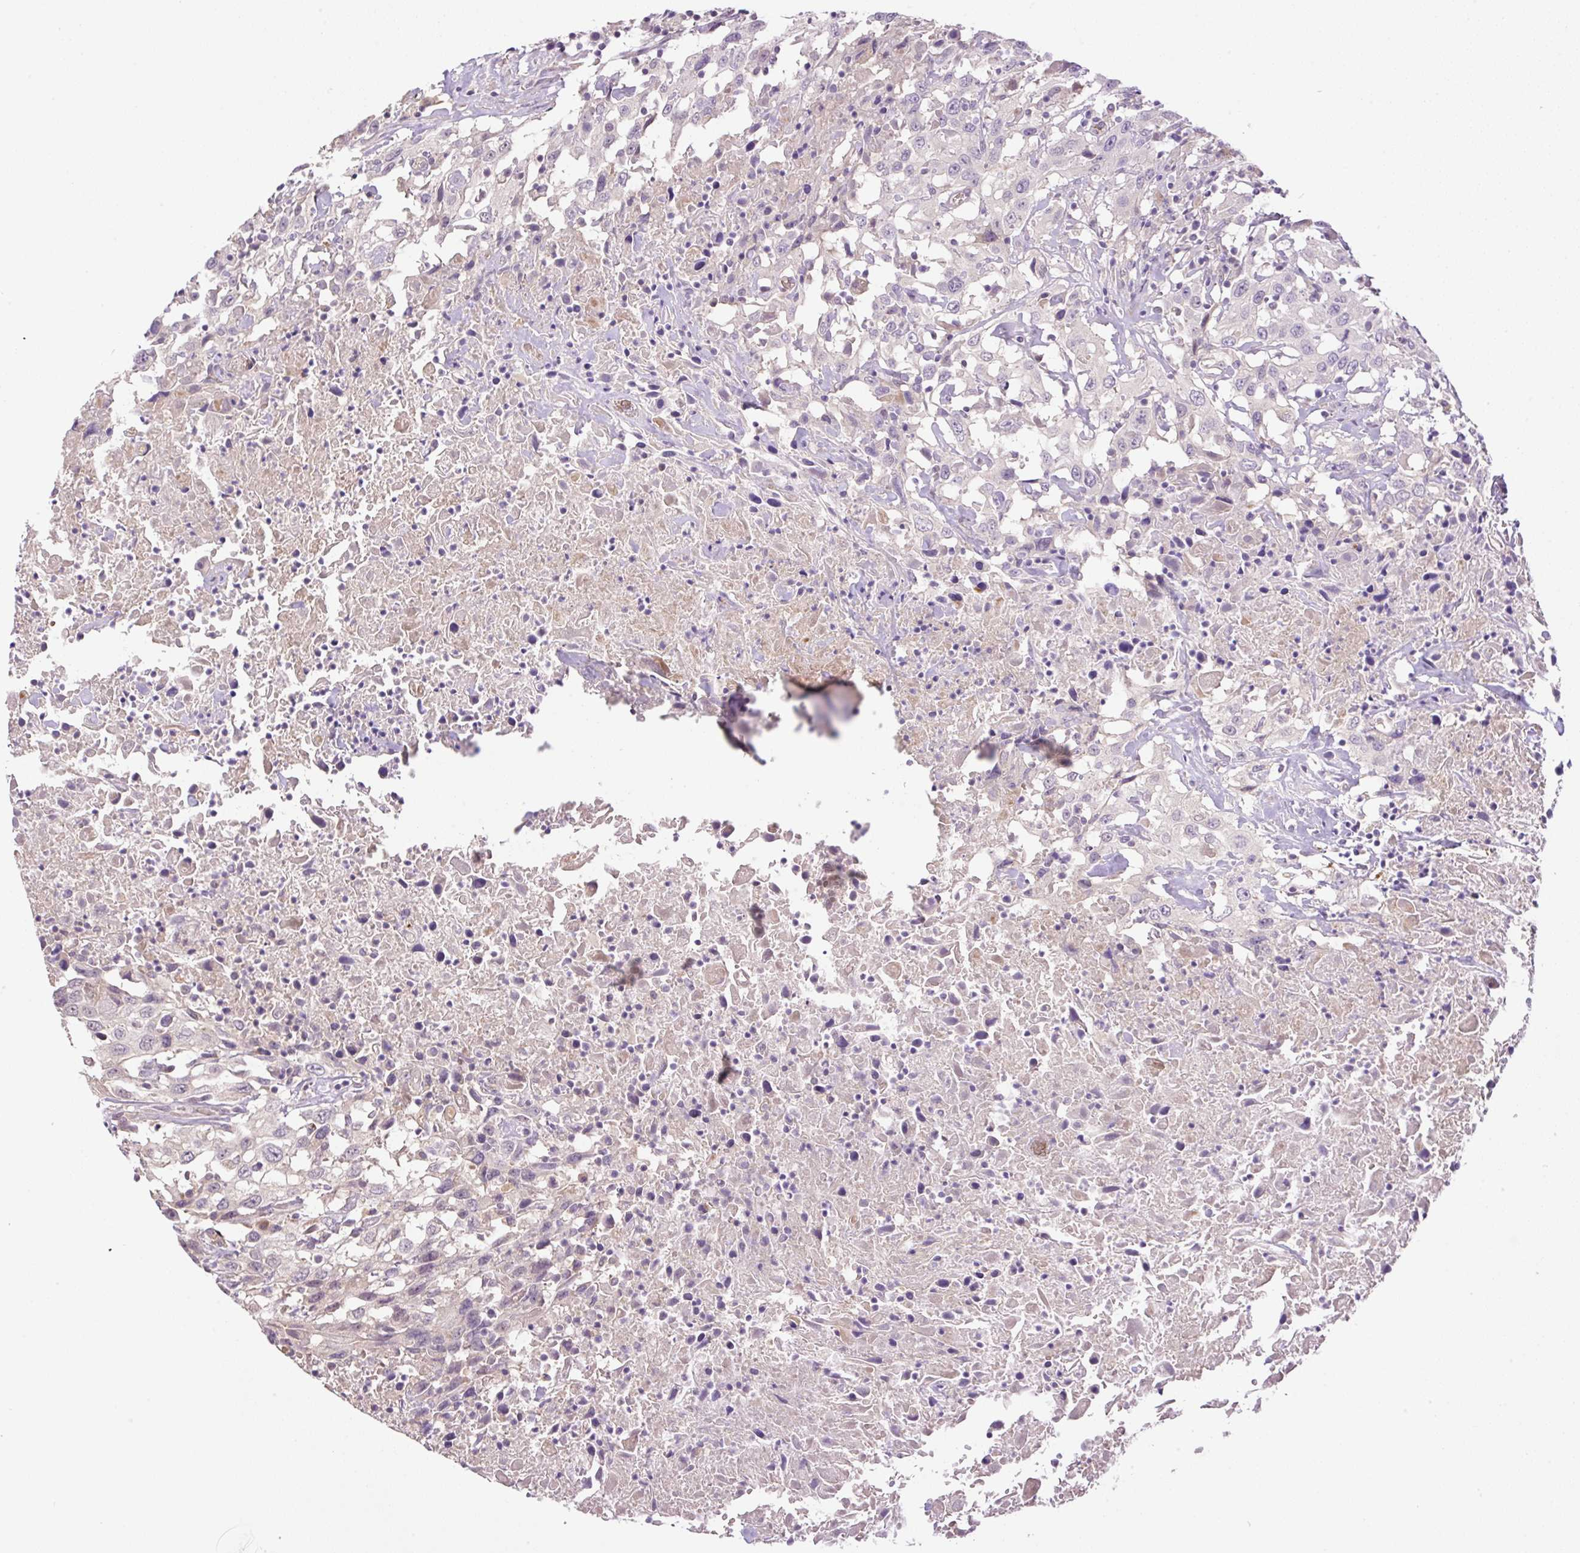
{"staining": {"intensity": "negative", "quantity": "none", "location": "none"}, "tissue": "urothelial cancer", "cell_type": "Tumor cells", "image_type": "cancer", "snomed": [{"axis": "morphology", "description": "Urothelial carcinoma, High grade"}, {"axis": "topography", "description": "Urinary bladder"}], "caption": "This histopathology image is of urothelial cancer stained with immunohistochemistry to label a protein in brown with the nuclei are counter-stained blue. There is no expression in tumor cells.", "gene": "HABP4", "patient": {"sex": "male", "age": 61}}